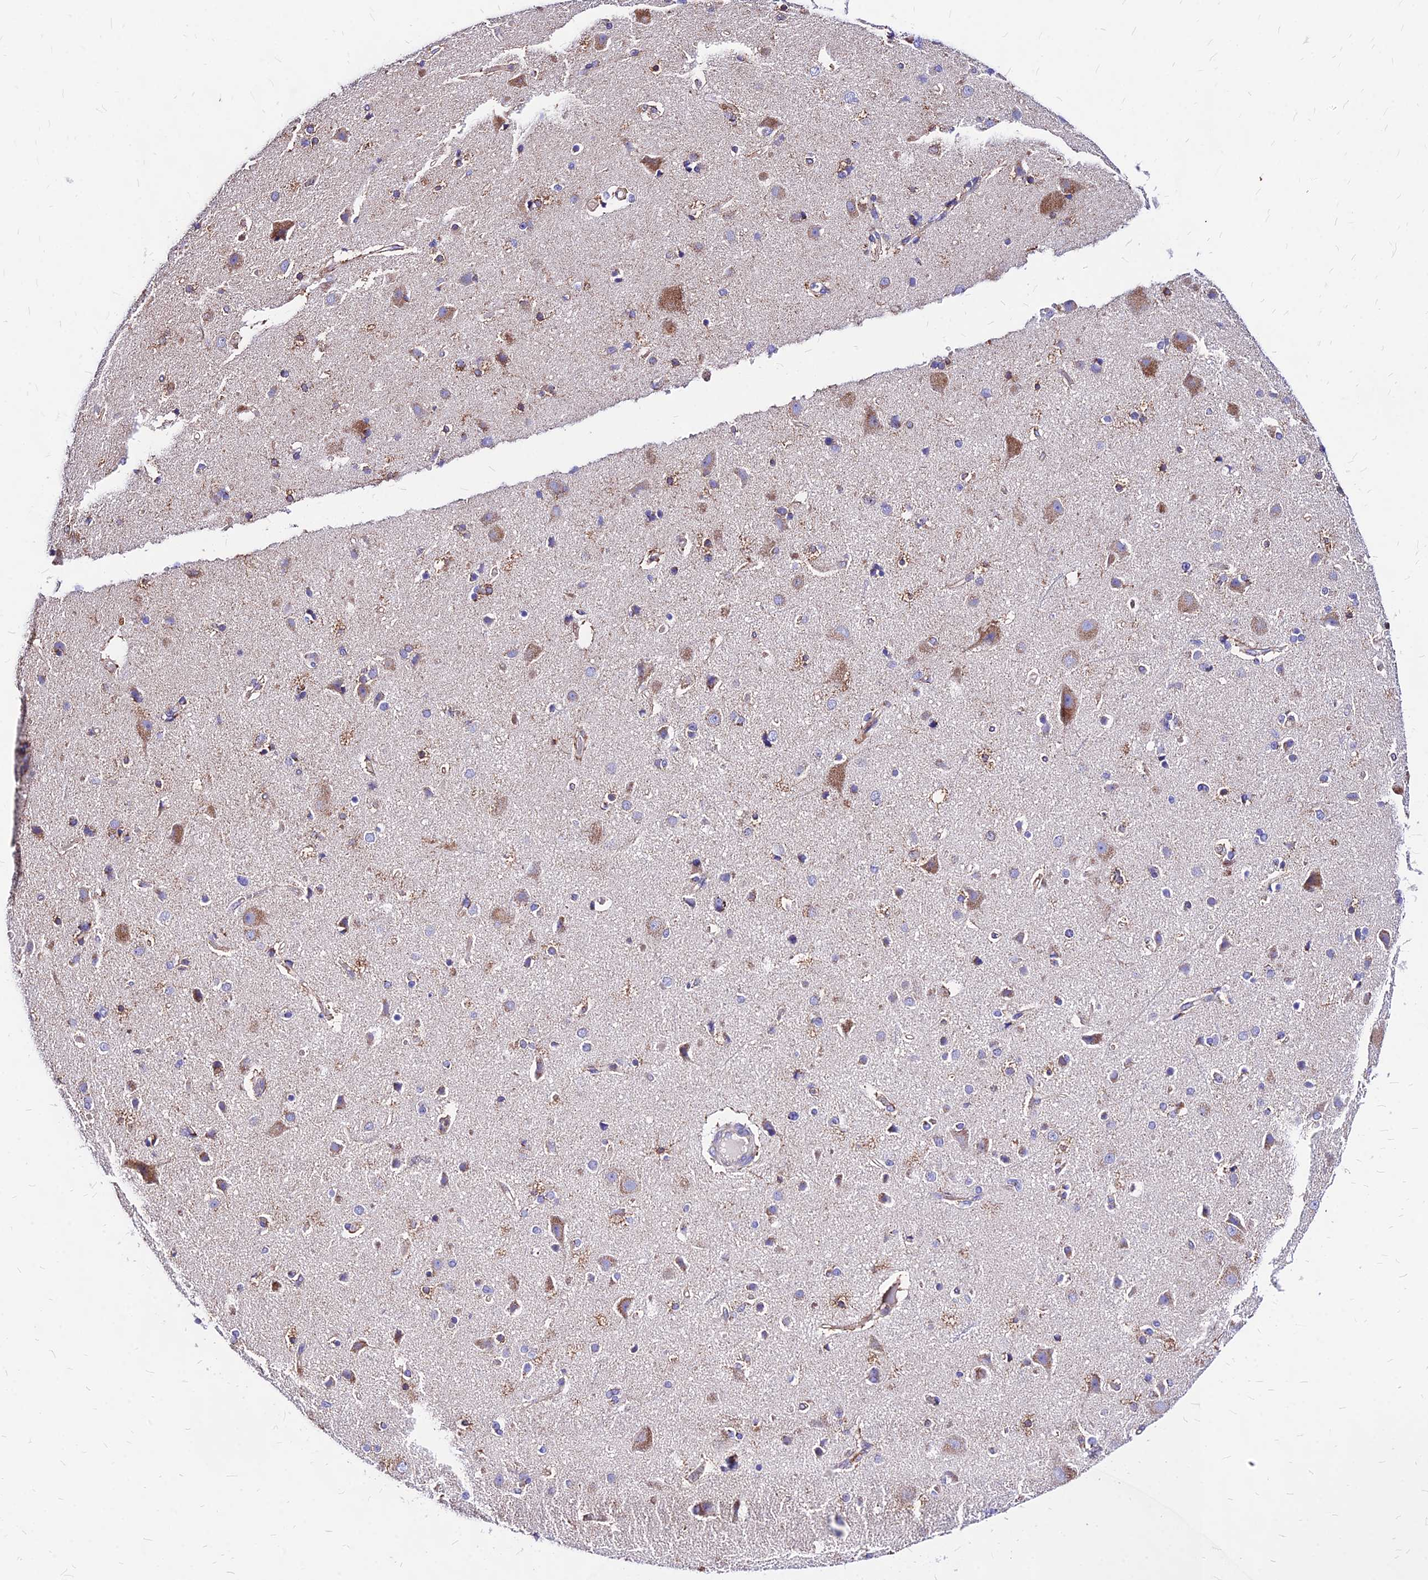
{"staining": {"intensity": "negative", "quantity": "none", "location": "none"}, "tissue": "cerebral cortex", "cell_type": "Endothelial cells", "image_type": "normal", "snomed": [{"axis": "morphology", "description": "Normal tissue, NOS"}, {"axis": "topography", "description": "Cerebral cortex"}], "caption": "Endothelial cells show no significant expression in unremarkable cerebral cortex.", "gene": "MRPL3", "patient": {"sex": "female", "age": 54}}